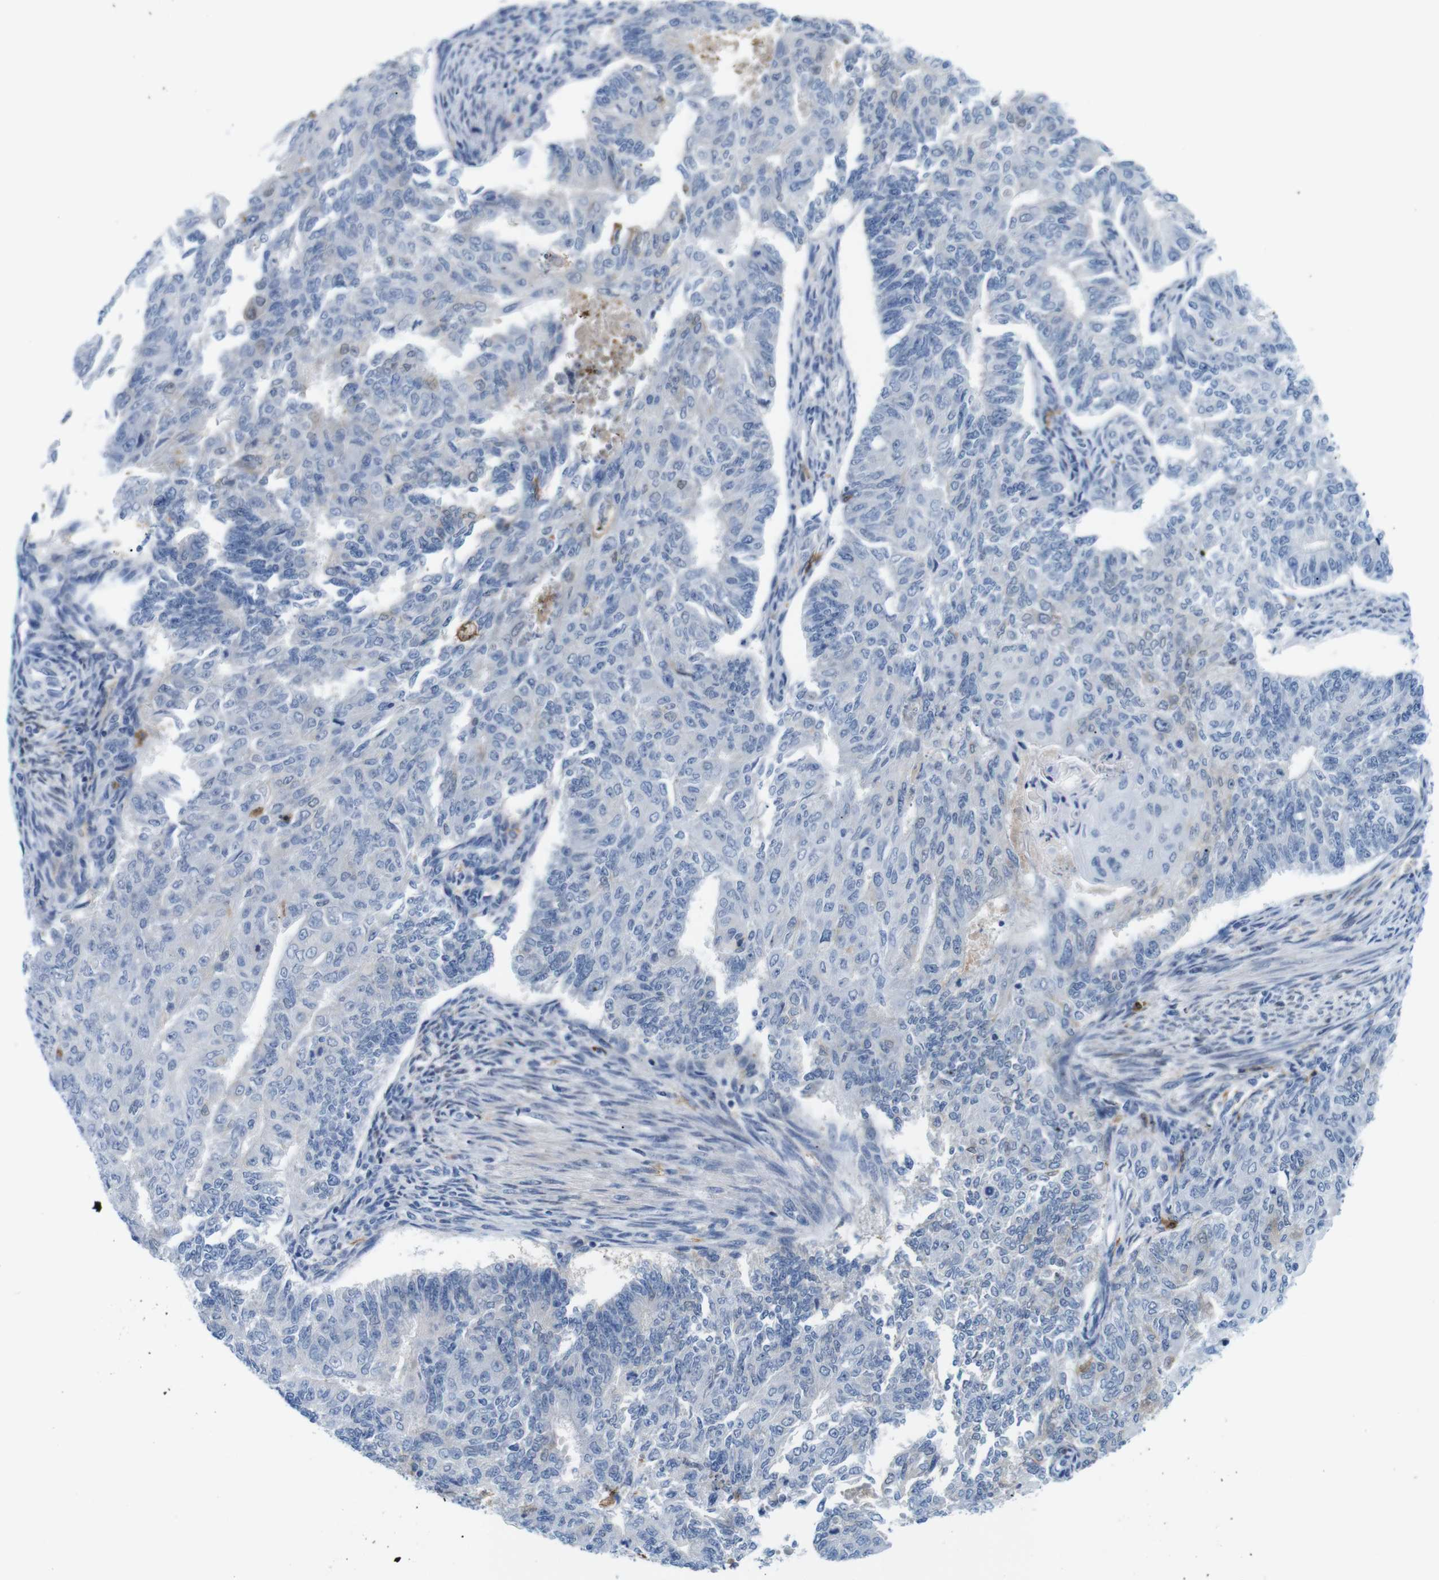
{"staining": {"intensity": "negative", "quantity": "none", "location": "none"}, "tissue": "endometrial cancer", "cell_type": "Tumor cells", "image_type": "cancer", "snomed": [{"axis": "morphology", "description": "Adenocarcinoma, NOS"}, {"axis": "topography", "description": "Endometrium"}], "caption": "A high-resolution photomicrograph shows immunohistochemistry (IHC) staining of adenocarcinoma (endometrial), which shows no significant positivity in tumor cells.", "gene": "CD300C", "patient": {"sex": "female", "age": 32}}